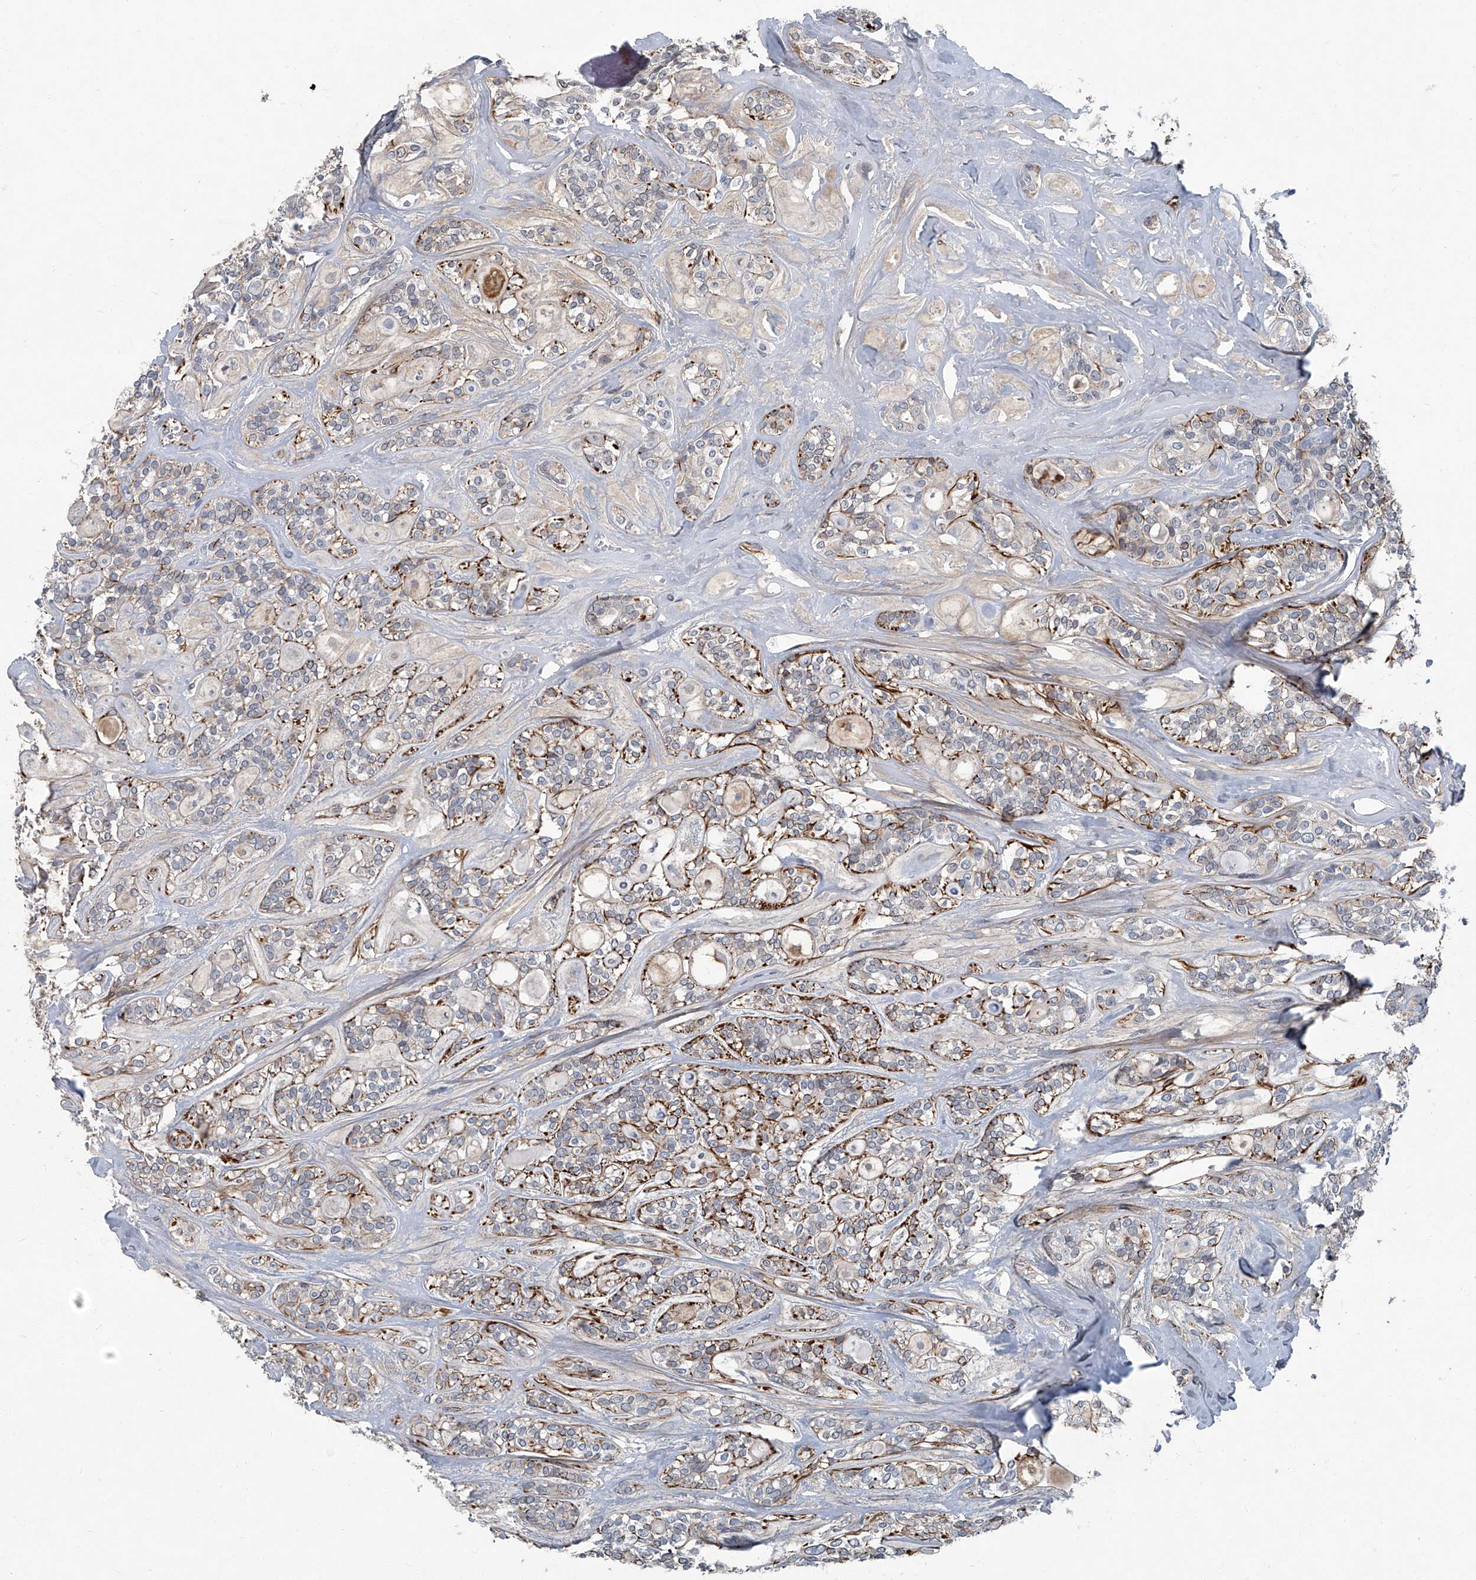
{"staining": {"intensity": "moderate", "quantity": "<25%", "location": "cytoplasmic/membranous"}, "tissue": "head and neck cancer", "cell_type": "Tumor cells", "image_type": "cancer", "snomed": [{"axis": "morphology", "description": "Adenocarcinoma, NOS"}, {"axis": "topography", "description": "Head-Neck"}], "caption": "The micrograph demonstrates immunohistochemical staining of head and neck adenocarcinoma. There is moderate cytoplasmic/membranous positivity is seen in about <25% of tumor cells. The staining is performed using DAB (3,3'-diaminobenzidine) brown chromogen to label protein expression. The nuclei are counter-stained blue using hematoxylin.", "gene": "AKNAD1", "patient": {"sex": "male", "age": 66}}